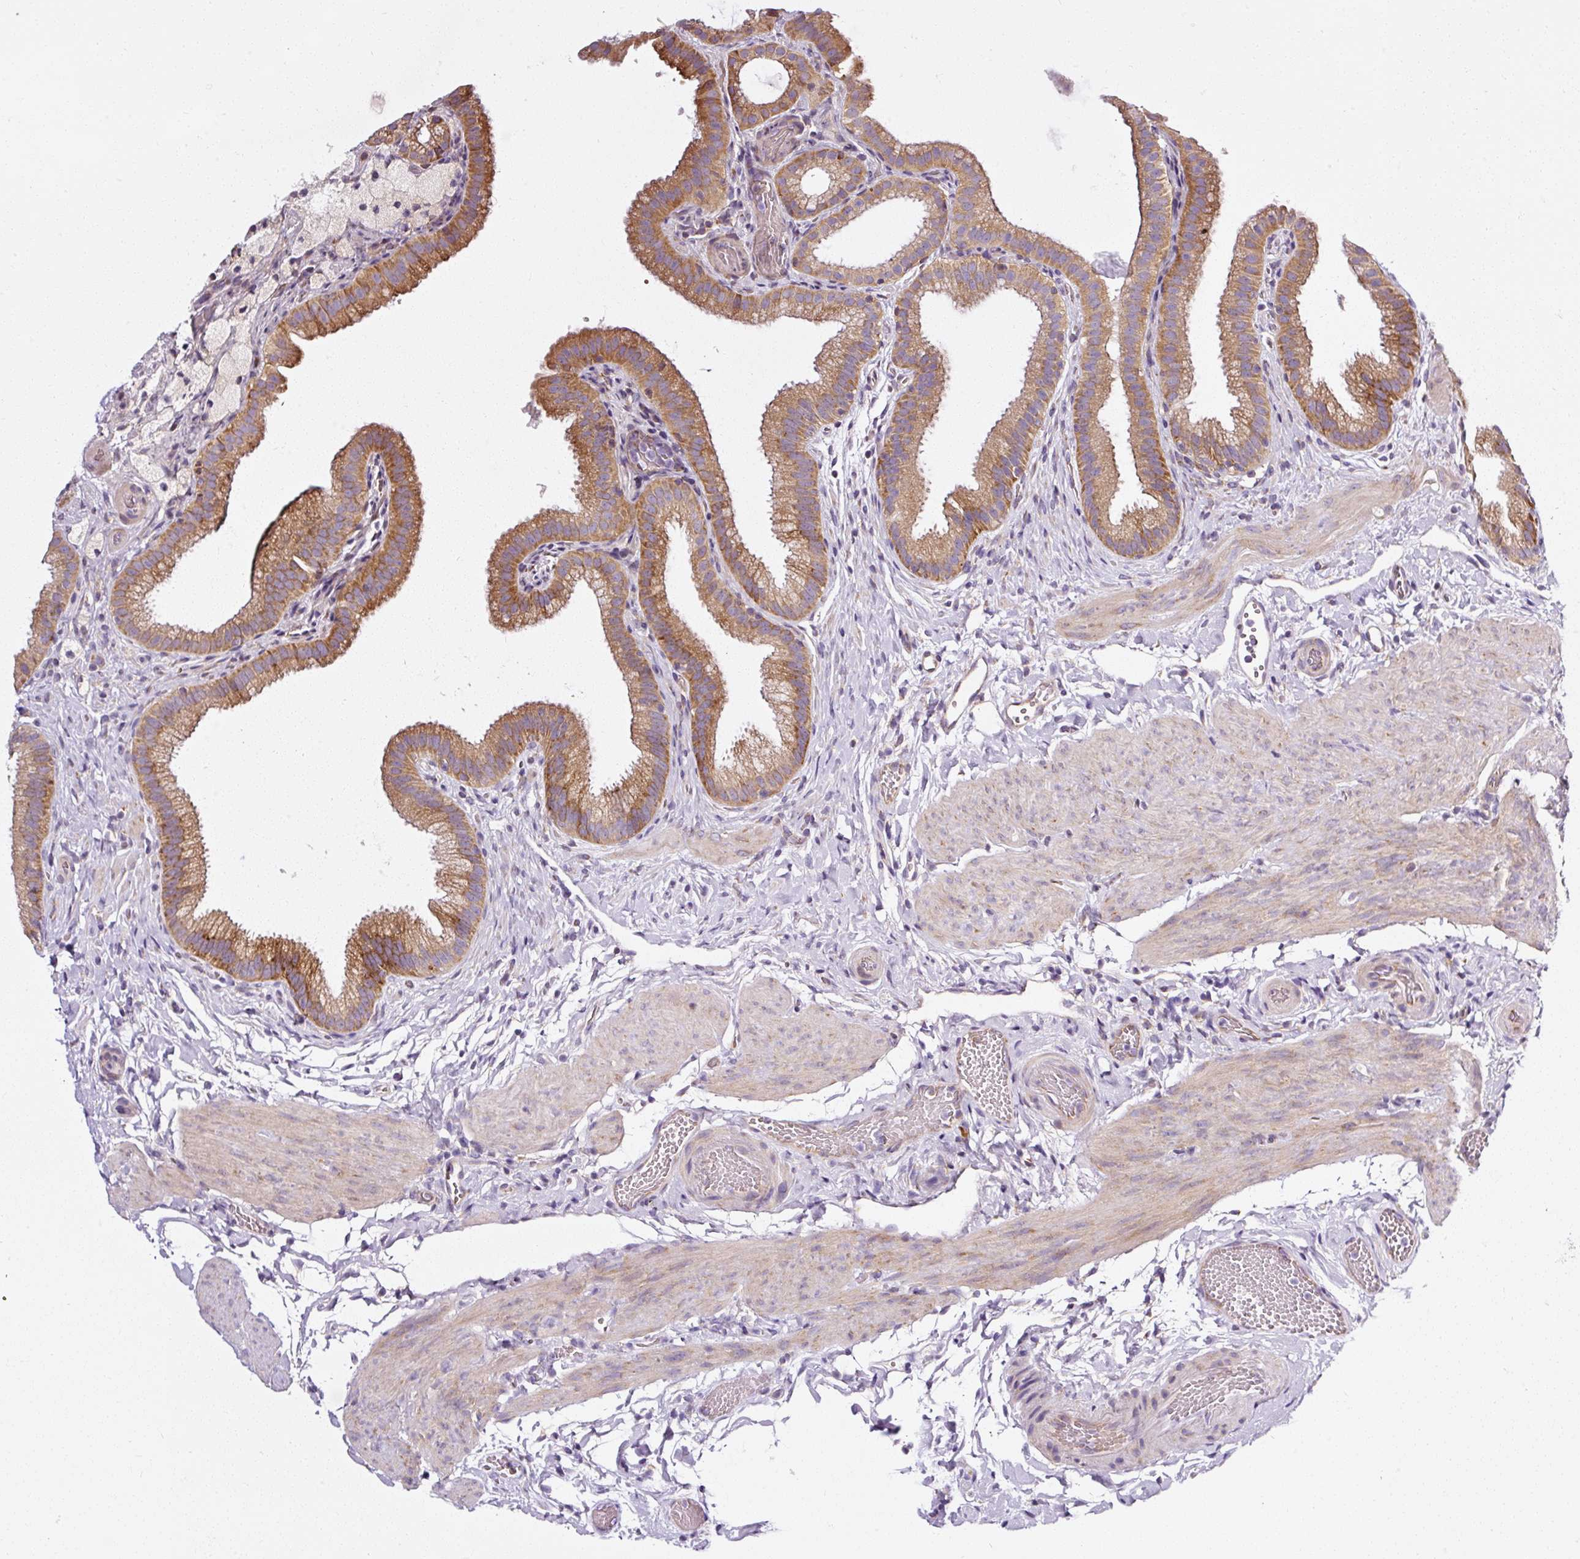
{"staining": {"intensity": "moderate", "quantity": ">75%", "location": "cytoplasmic/membranous"}, "tissue": "gallbladder", "cell_type": "Glandular cells", "image_type": "normal", "snomed": [{"axis": "morphology", "description": "Normal tissue, NOS"}, {"axis": "topography", "description": "Gallbladder"}], "caption": "An IHC micrograph of normal tissue is shown. Protein staining in brown labels moderate cytoplasmic/membranous positivity in gallbladder within glandular cells. Ihc stains the protein of interest in brown and the nuclei are stained blue.", "gene": "RPL10A", "patient": {"sex": "female", "age": 63}}